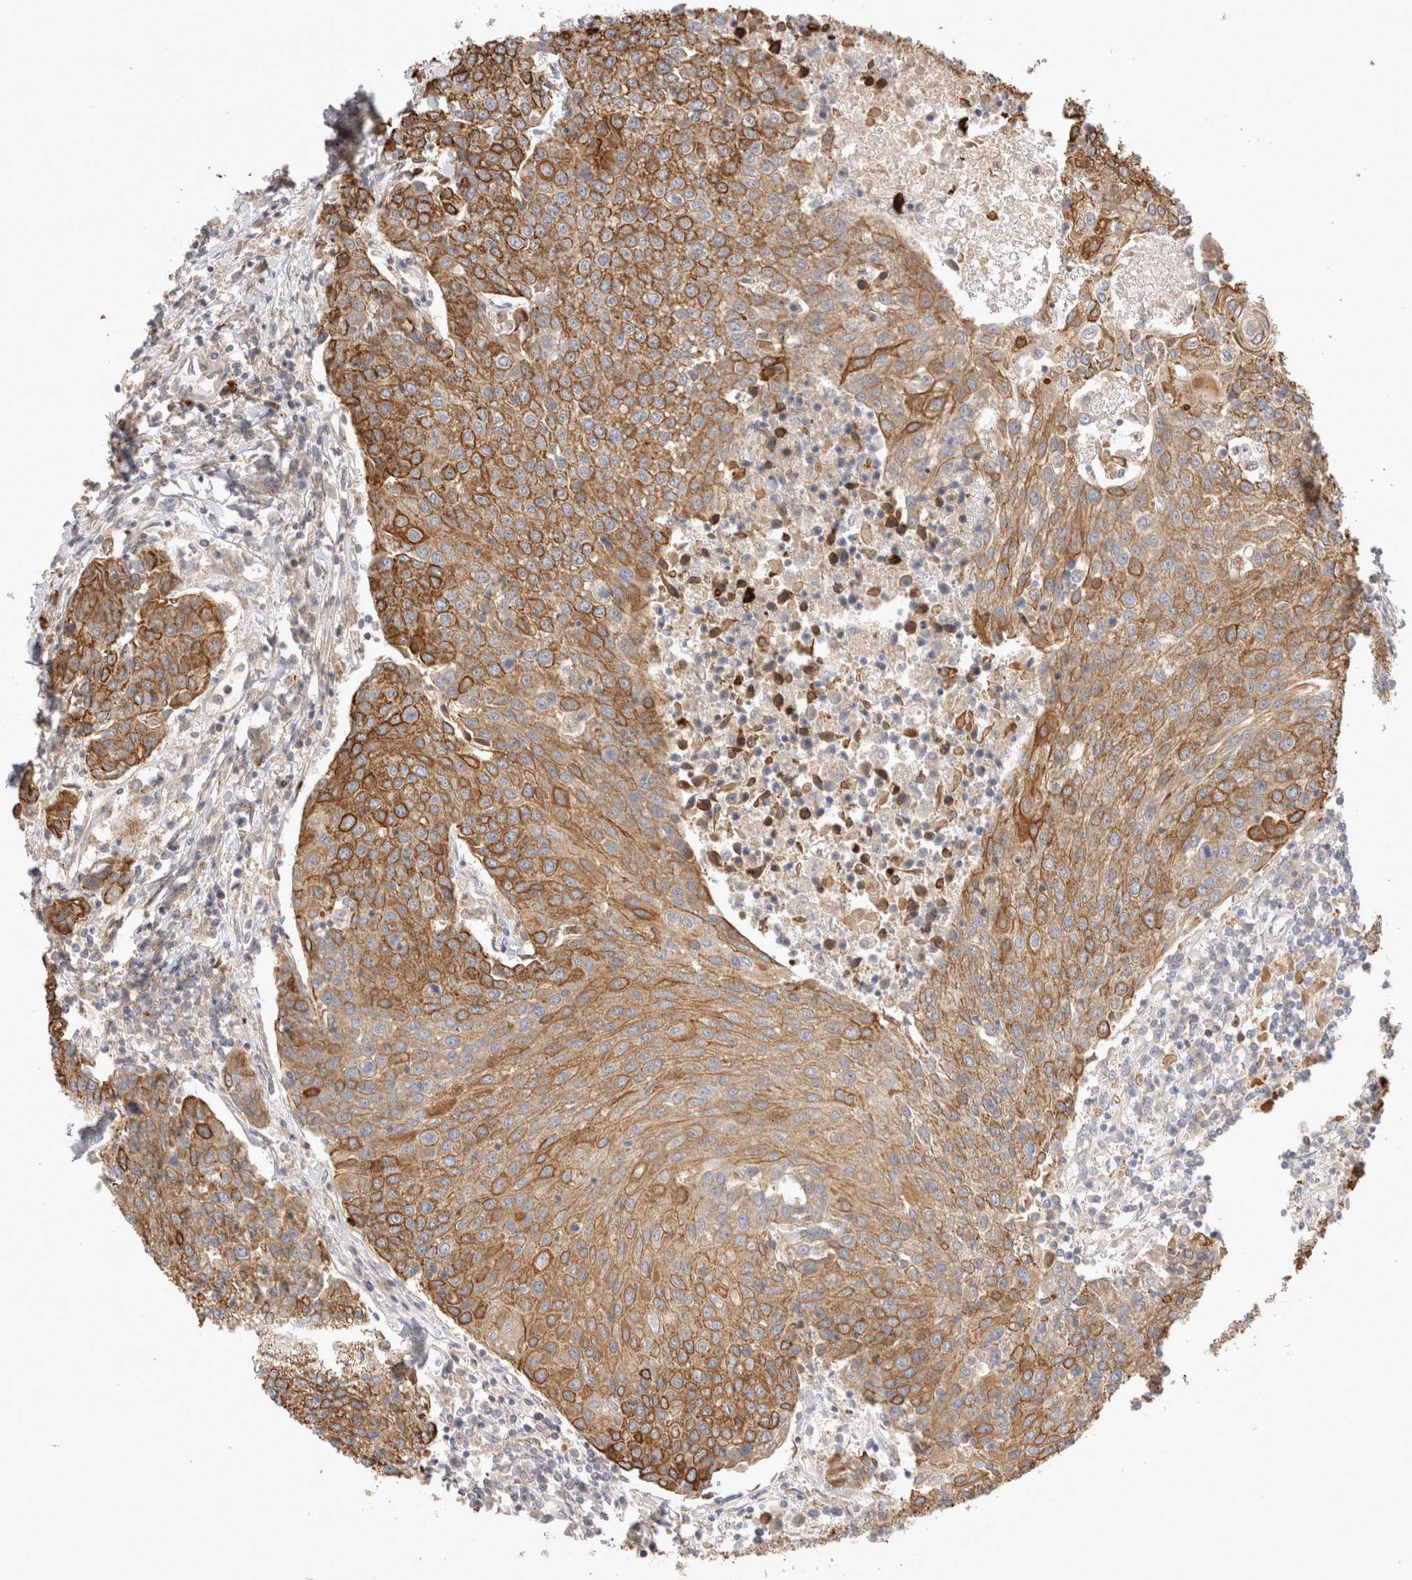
{"staining": {"intensity": "moderate", "quantity": ">75%", "location": "cytoplasmic/membranous"}, "tissue": "urothelial cancer", "cell_type": "Tumor cells", "image_type": "cancer", "snomed": [{"axis": "morphology", "description": "Urothelial carcinoma, High grade"}, {"axis": "topography", "description": "Urinary bladder"}], "caption": "Protein staining shows moderate cytoplasmic/membranous staining in approximately >75% of tumor cells in urothelial cancer.", "gene": "VPS28", "patient": {"sex": "female", "age": 85}}